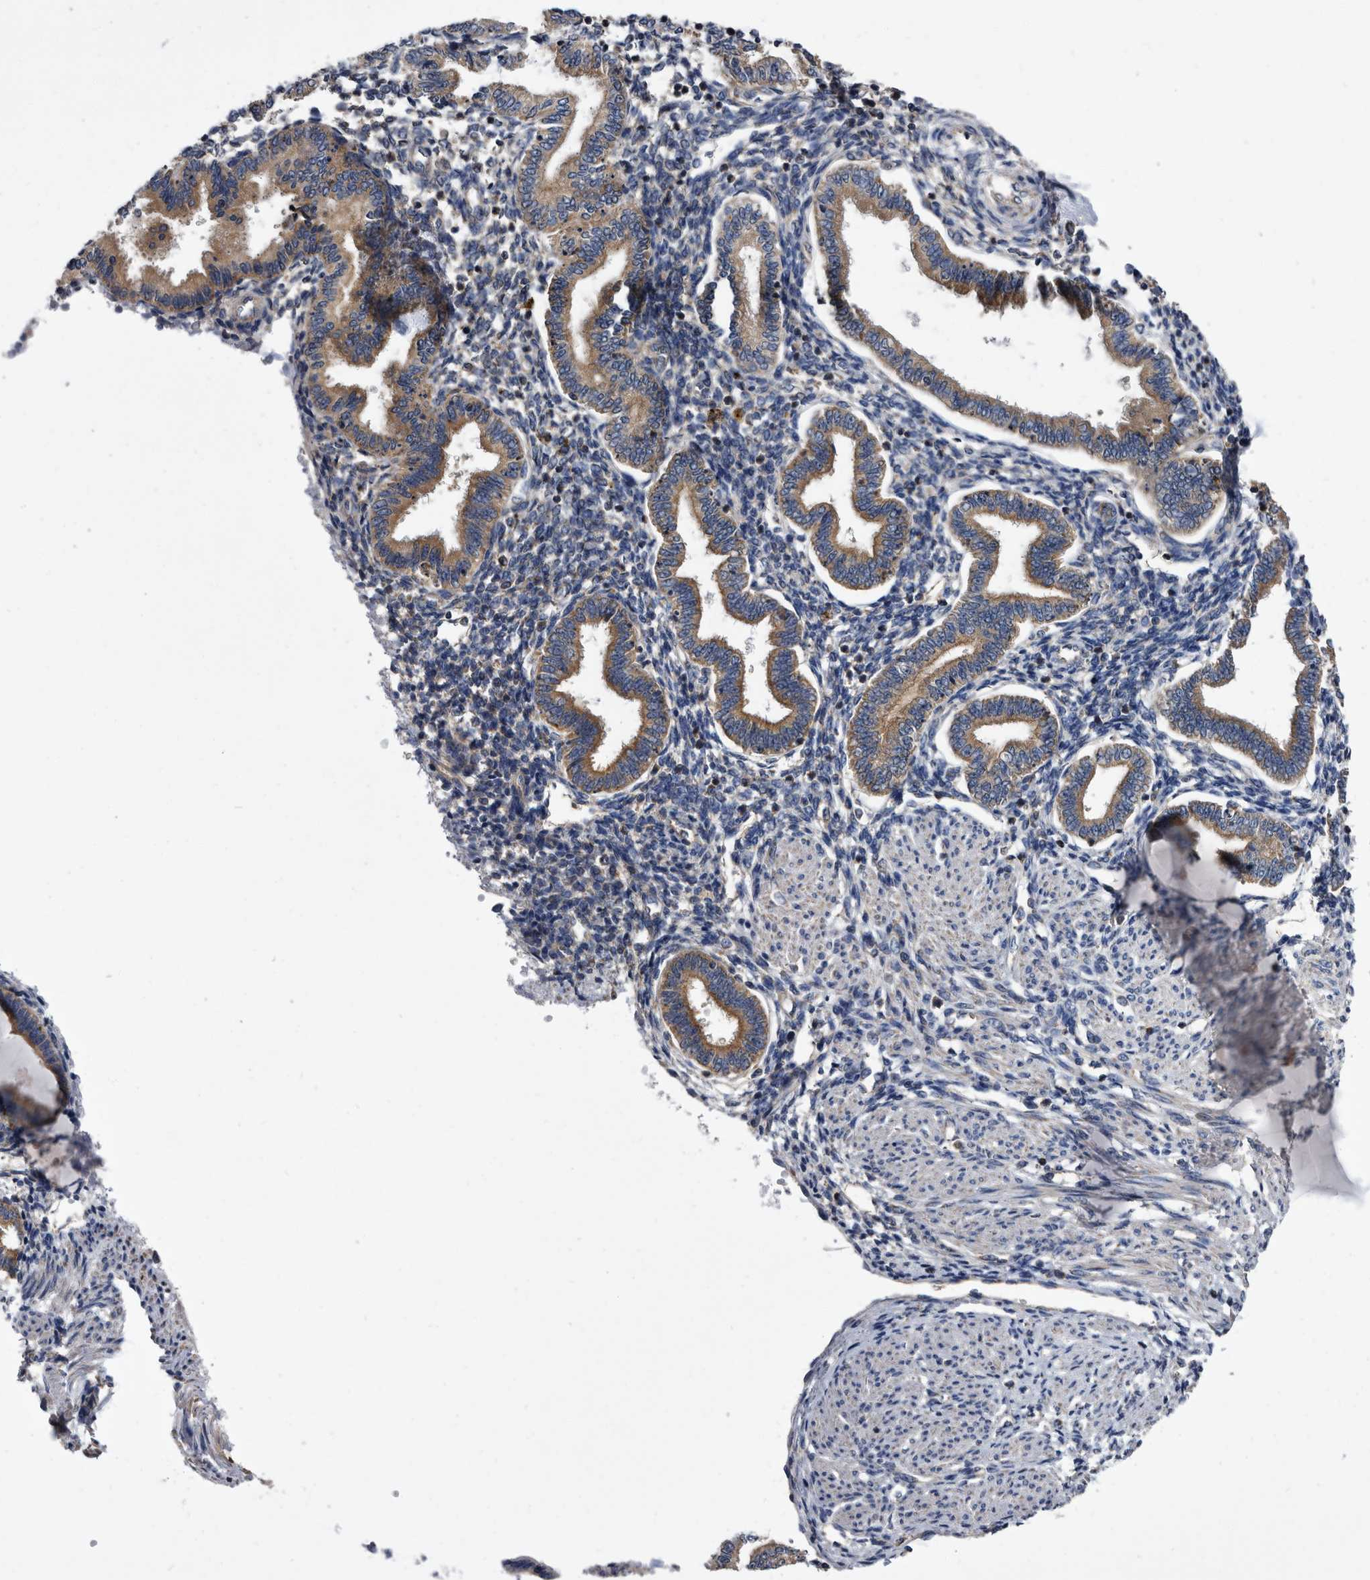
{"staining": {"intensity": "negative", "quantity": "none", "location": "none"}, "tissue": "endometrium", "cell_type": "Cells in endometrial stroma", "image_type": "normal", "snomed": [{"axis": "morphology", "description": "Normal tissue, NOS"}, {"axis": "topography", "description": "Endometrium"}], "caption": "Human endometrium stained for a protein using immunohistochemistry (IHC) demonstrates no positivity in cells in endometrial stroma.", "gene": "DTNBP1", "patient": {"sex": "female", "age": 53}}